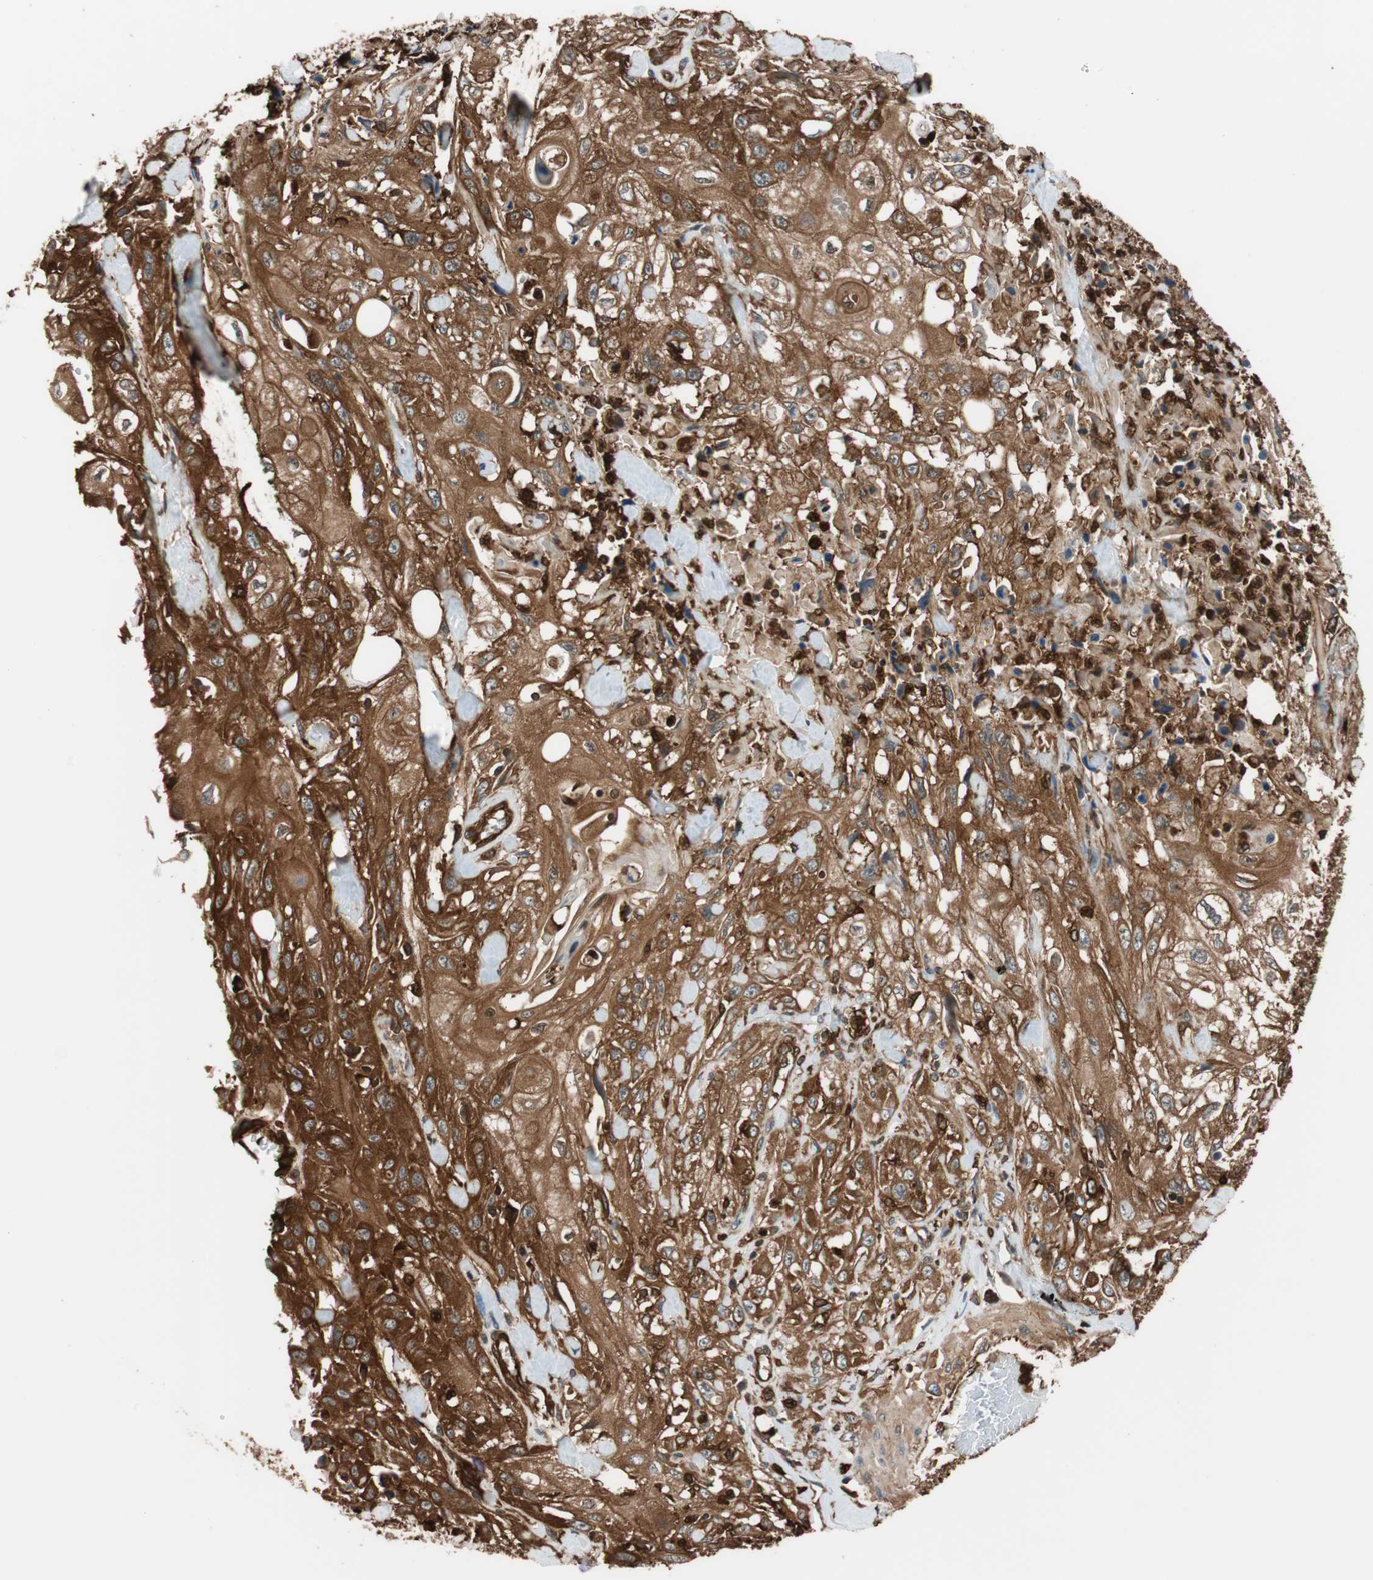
{"staining": {"intensity": "strong", "quantity": ">75%", "location": "cytoplasmic/membranous"}, "tissue": "skin cancer", "cell_type": "Tumor cells", "image_type": "cancer", "snomed": [{"axis": "morphology", "description": "Squamous cell carcinoma, NOS"}, {"axis": "morphology", "description": "Squamous cell carcinoma, metastatic, NOS"}, {"axis": "topography", "description": "Skin"}, {"axis": "topography", "description": "Lymph node"}], "caption": "There is high levels of strong cytoplasmic/membranous expression in tumor cells of skin cancer (metastatic squamous cell carcinoma), as demonstrated by immunohistochemical staining (brown color).", "gene": "VASP", "patient": {"sex": "male", "age": 75}}